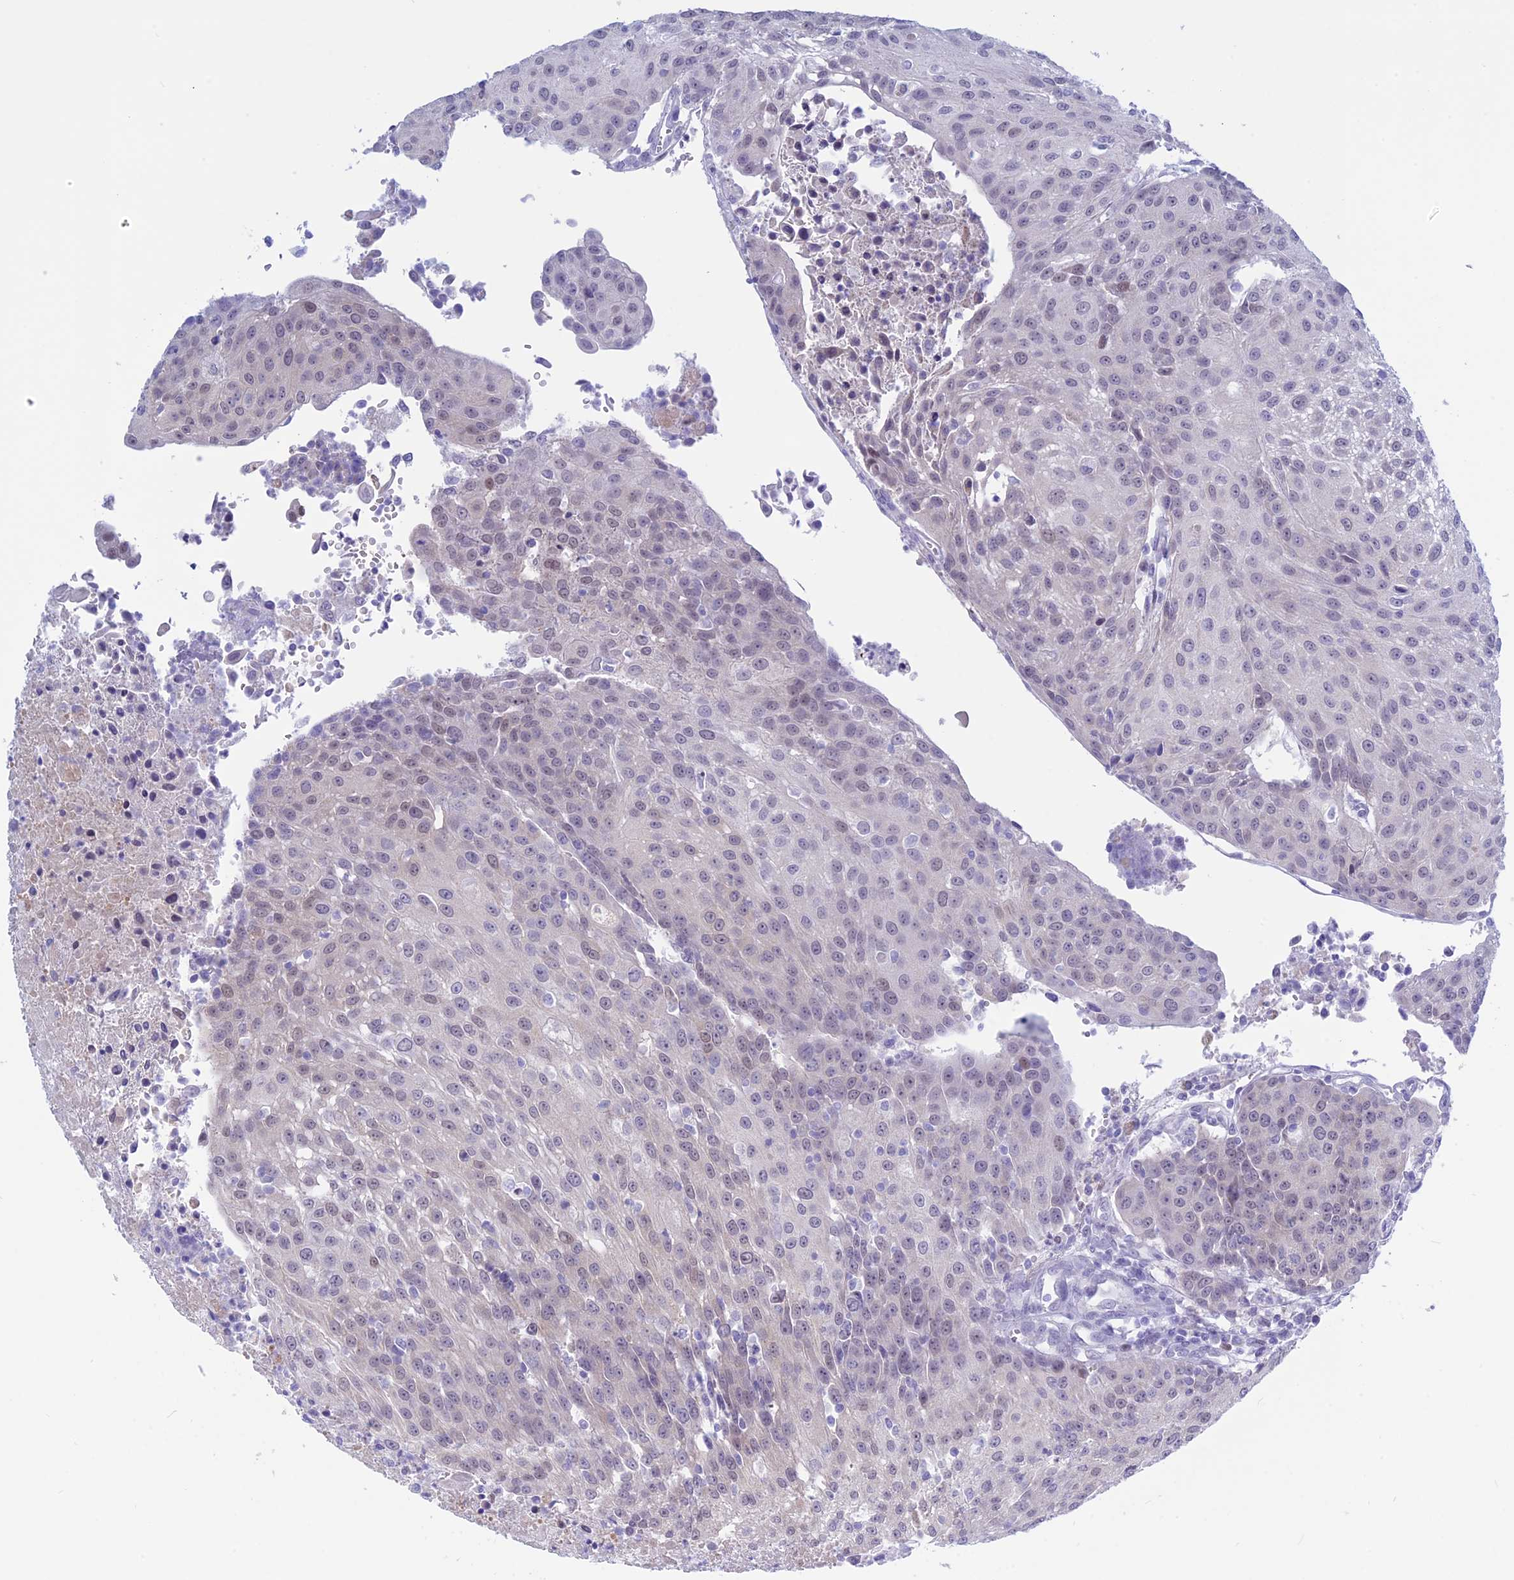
{"staining": {"intensity": "negative", "quantity": "none", "location": "none"}, "tissue": "urothelial cancer", "cell_type": "Tumor cells", "image_type": "cancer", "snomed": [{"axis": "morphology", "description": "Urothelial carcinoma, High grade"}, {"axis": "topography", "description": "Urinary bladder"}], "caption": "High magnification brightfield microscopy of urothelial cancer stained with DAB (3,3'-diaminobenzidine) (brown) and counterstained with hematoxylin (blue): tumor cells show no significant staining. Nuclei are stained in blue.", "gene": "LHFPL2", "patient": {"sex": "female", "age": 85}}